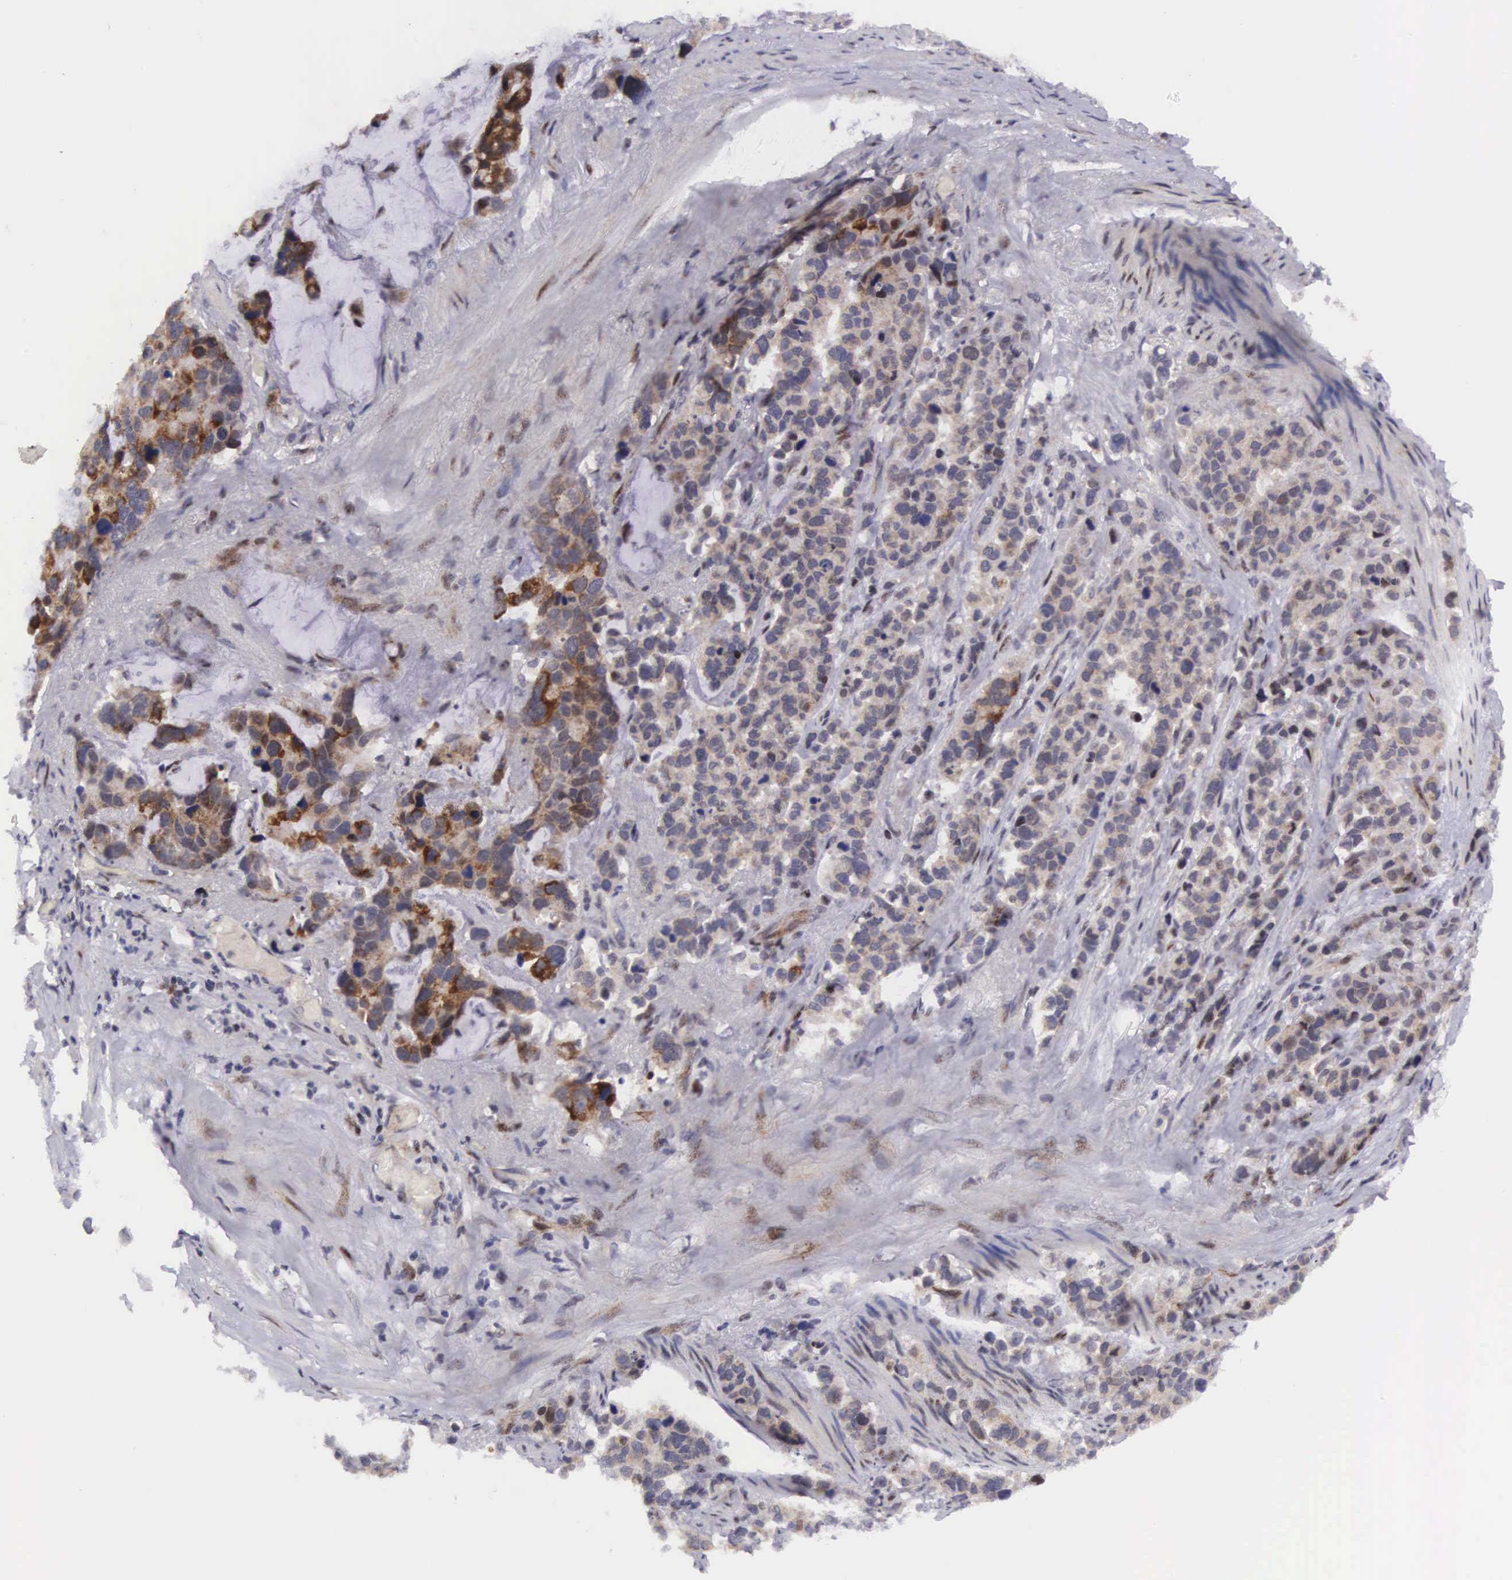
{"staining": {"intensity": "moderate", "quantity": ">75%", "location": "cytoplasmic/membranous,nuclear"}, "tissue": "stomach cancer", "cell_type": "Tumor cells", "image_type": "cancer", "snomed": [{"axis": "morphology", "description": "Adenocarcinoma, NOS"}, {"axis": "topography", "description": "Stomach, upper"}], "caption": "Human stomach adenocarcinoma stained with a protein marker demonstrates moderate staining in tumor cells.", "gene": "EMID1", "patient": {"sex": "male", "age": 71}}